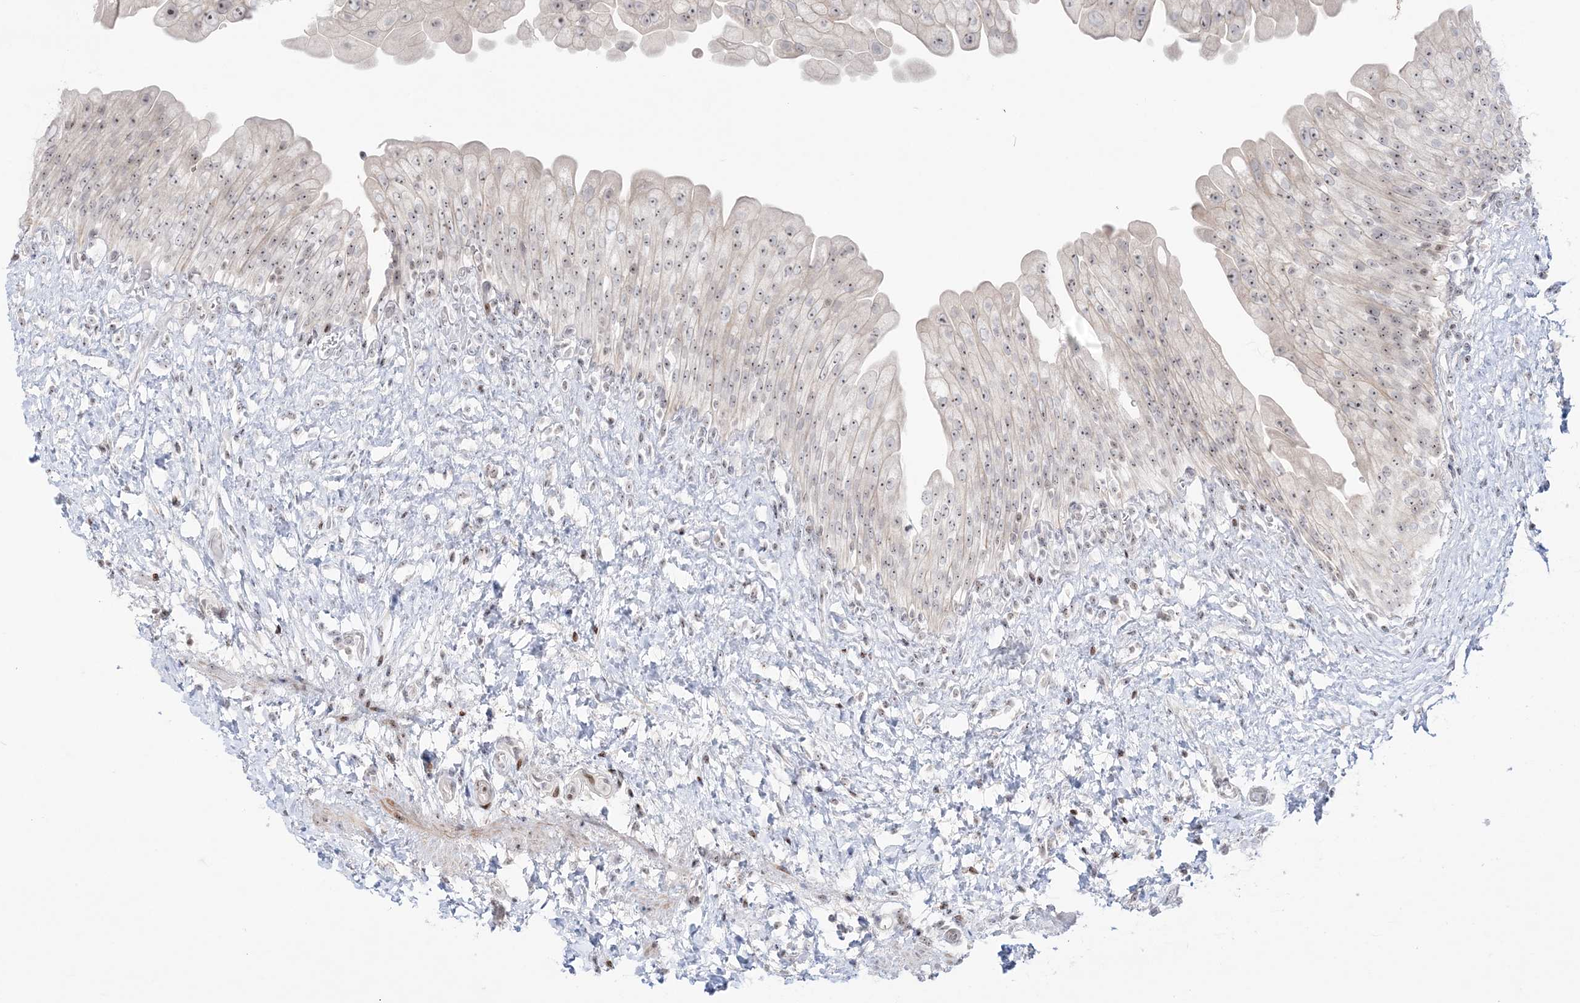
{"staining": {"intensity": "weak", "quantity": "25%-75%", "location": "nuclear"}, "tissue": "urinary bladder", "cell_type": "Urothelial cells", "image_type": "normal", "snomed": [{"axis": "morphology", "description": "Normal tissue, NOS"}, {"axis": "topography", "description": "Urinary bladder"}], "caption": "A low amount of weak nuclear staining is appreciated in about 25%-75% of urothelial cells in unremarkable urinary bladder.", "gene": "SH3BP4", "patient": {"sex": "female", "age": 27}}